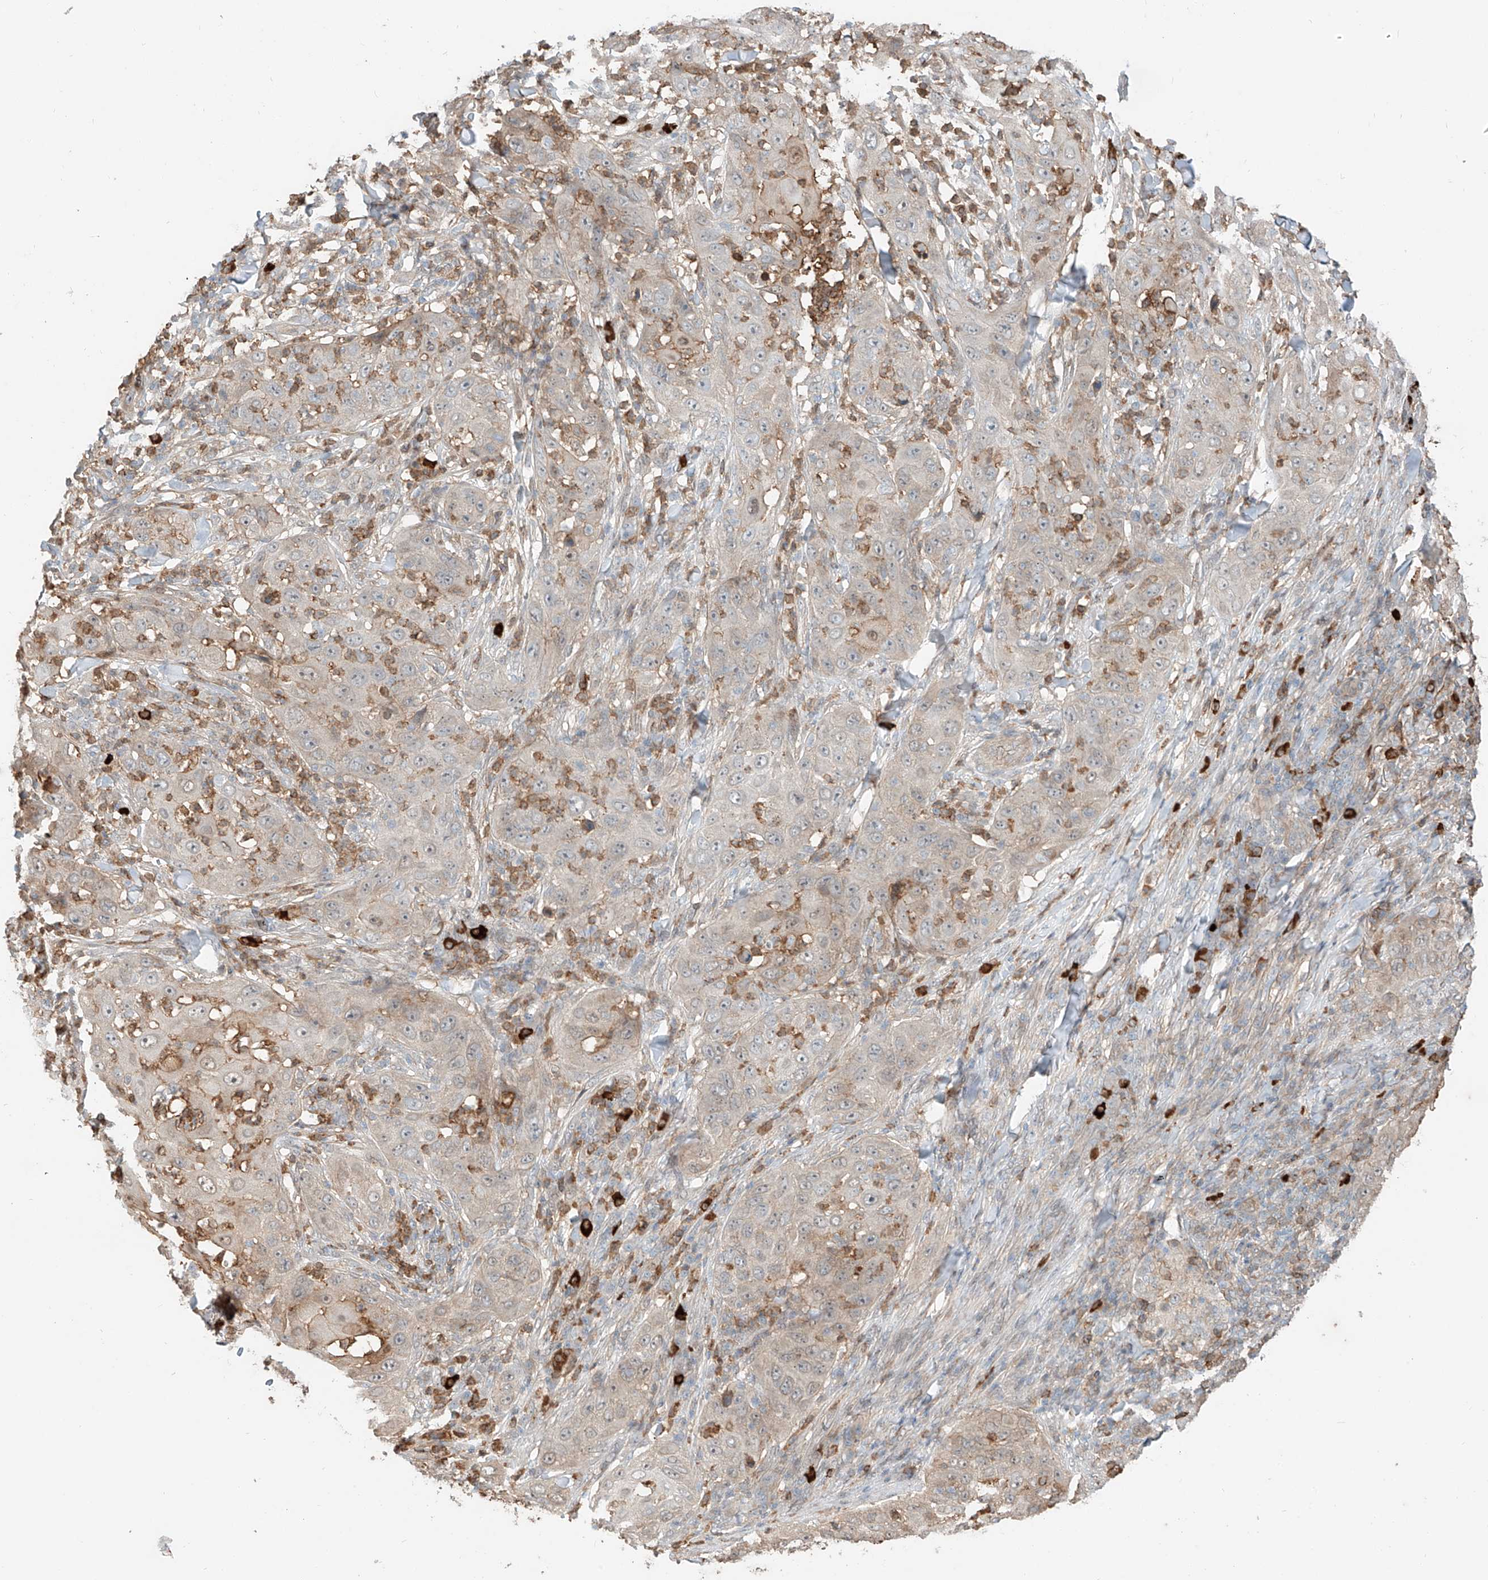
{"staining": {"intensity": "weak", "quantity": "<25%", "location": "cytoplasmic/membranous"}, "tissue": "skin cancer", "cell_type": "Tumor cells", "image_type": "cancer", "snomed": [{"axis": "morphology", "description": "Squamous cell carcinoma, NOS"}, {"axis": "topography", "description": "Skin"}], "caption": "Immunohistochemistry of skin squamous cell carcinoma exhibits no positivity in tumor cells. (Stains: DAB immunohistochemistry (IHC) with hematoxylin counter stain, Microscopy: brightfield microscopy at high magnification).", "gene": "CEP162", "patient": {"sex": "female", "age": 44}}